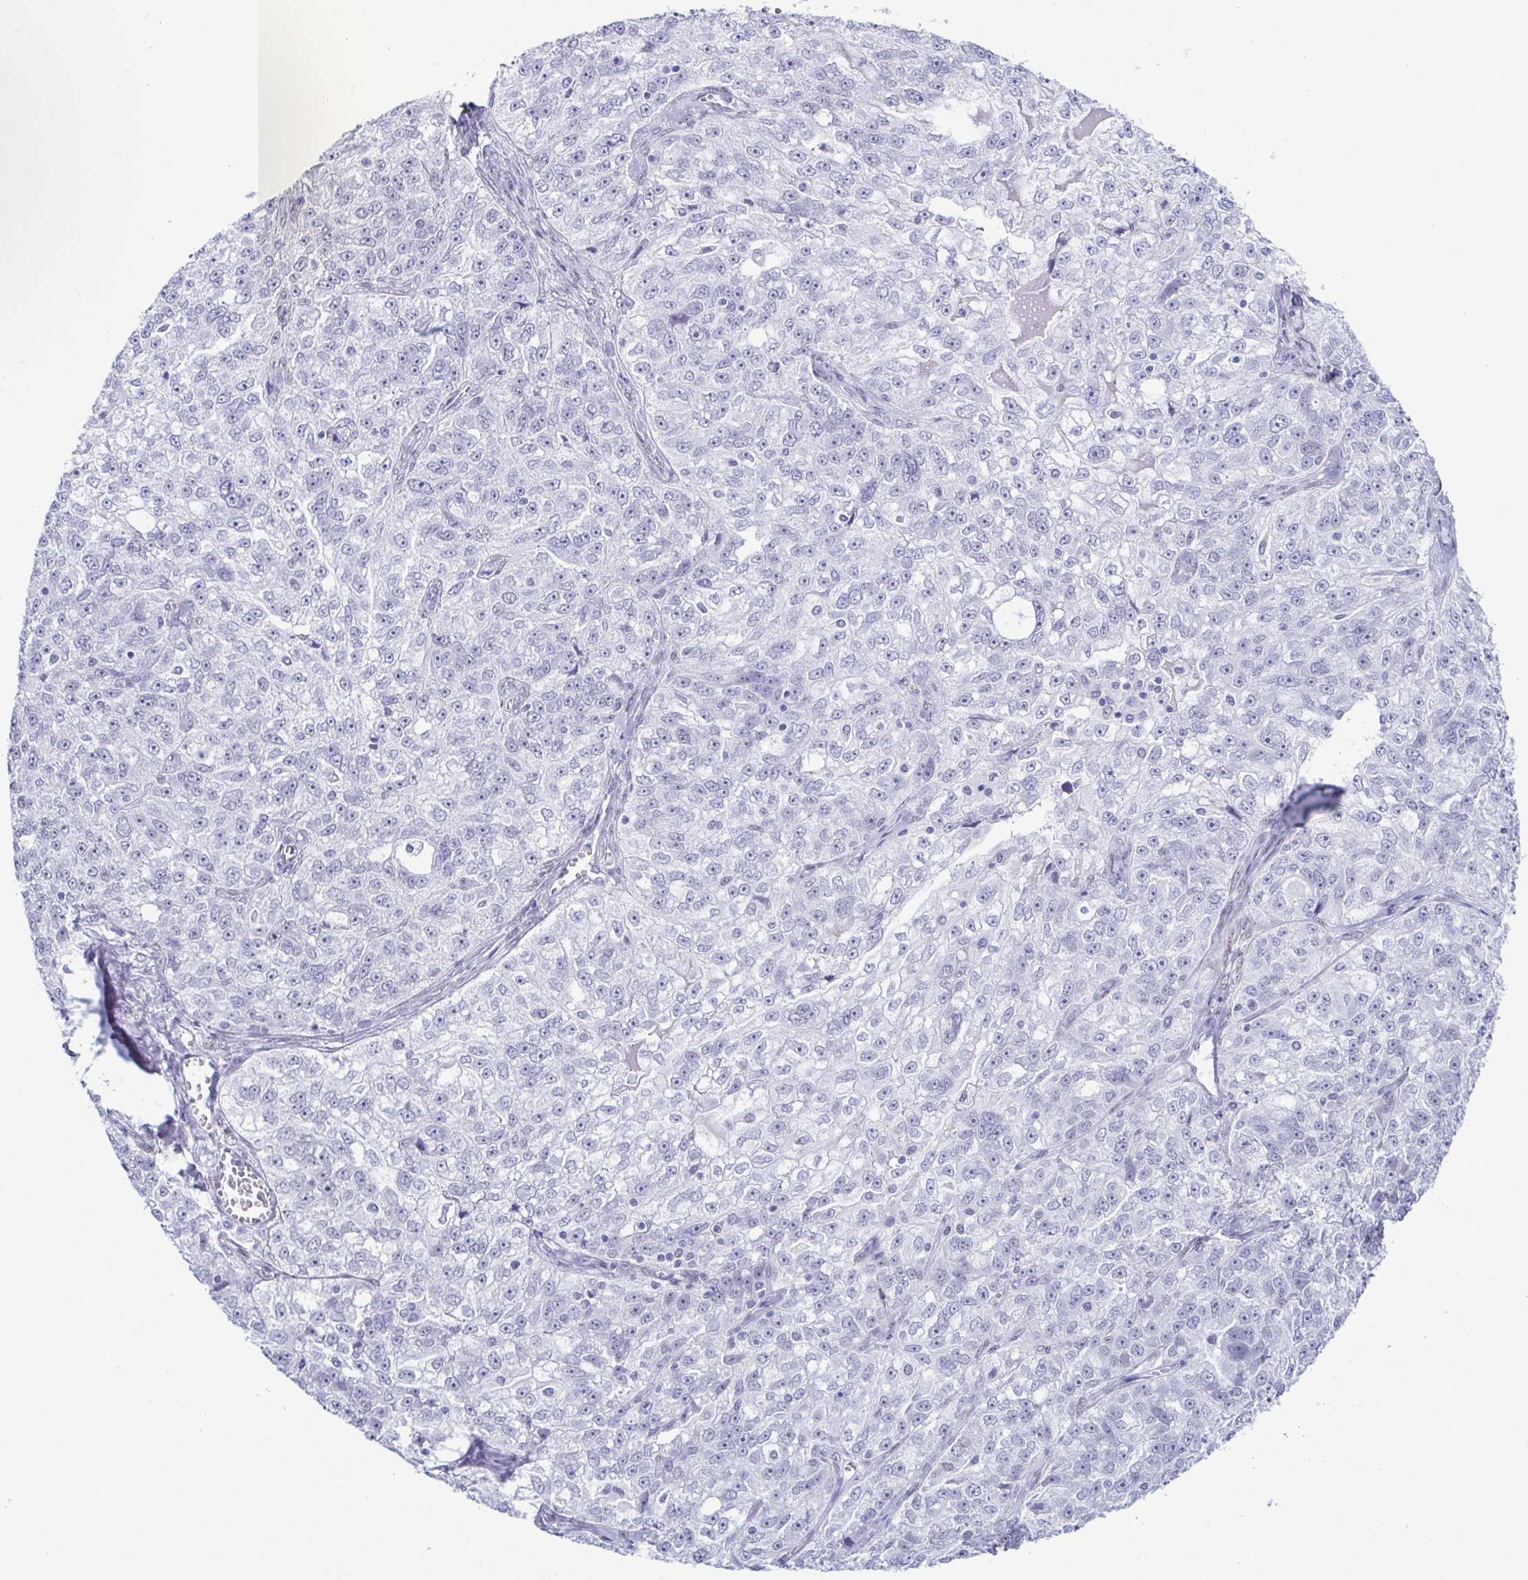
{"staining": {"intensity": "negative", "quantity": "none", "location": "none"}, "tissue": "ovarian cancer", "cell_type": "Tumor cells", "image_type": "cancer", "snomed": [{"axis": "morphology", "description": "Cystadenocarcinoma, serous, NOS"}, {"axis": "topography", "description": "Ovary"}], "caption": "An image of human ovarian cancer (serous cystadenocarcinoma) is negative for staining in tumor cells.", "gene": "SUGP2", "patient": {"sex": "female", "age": 51}}